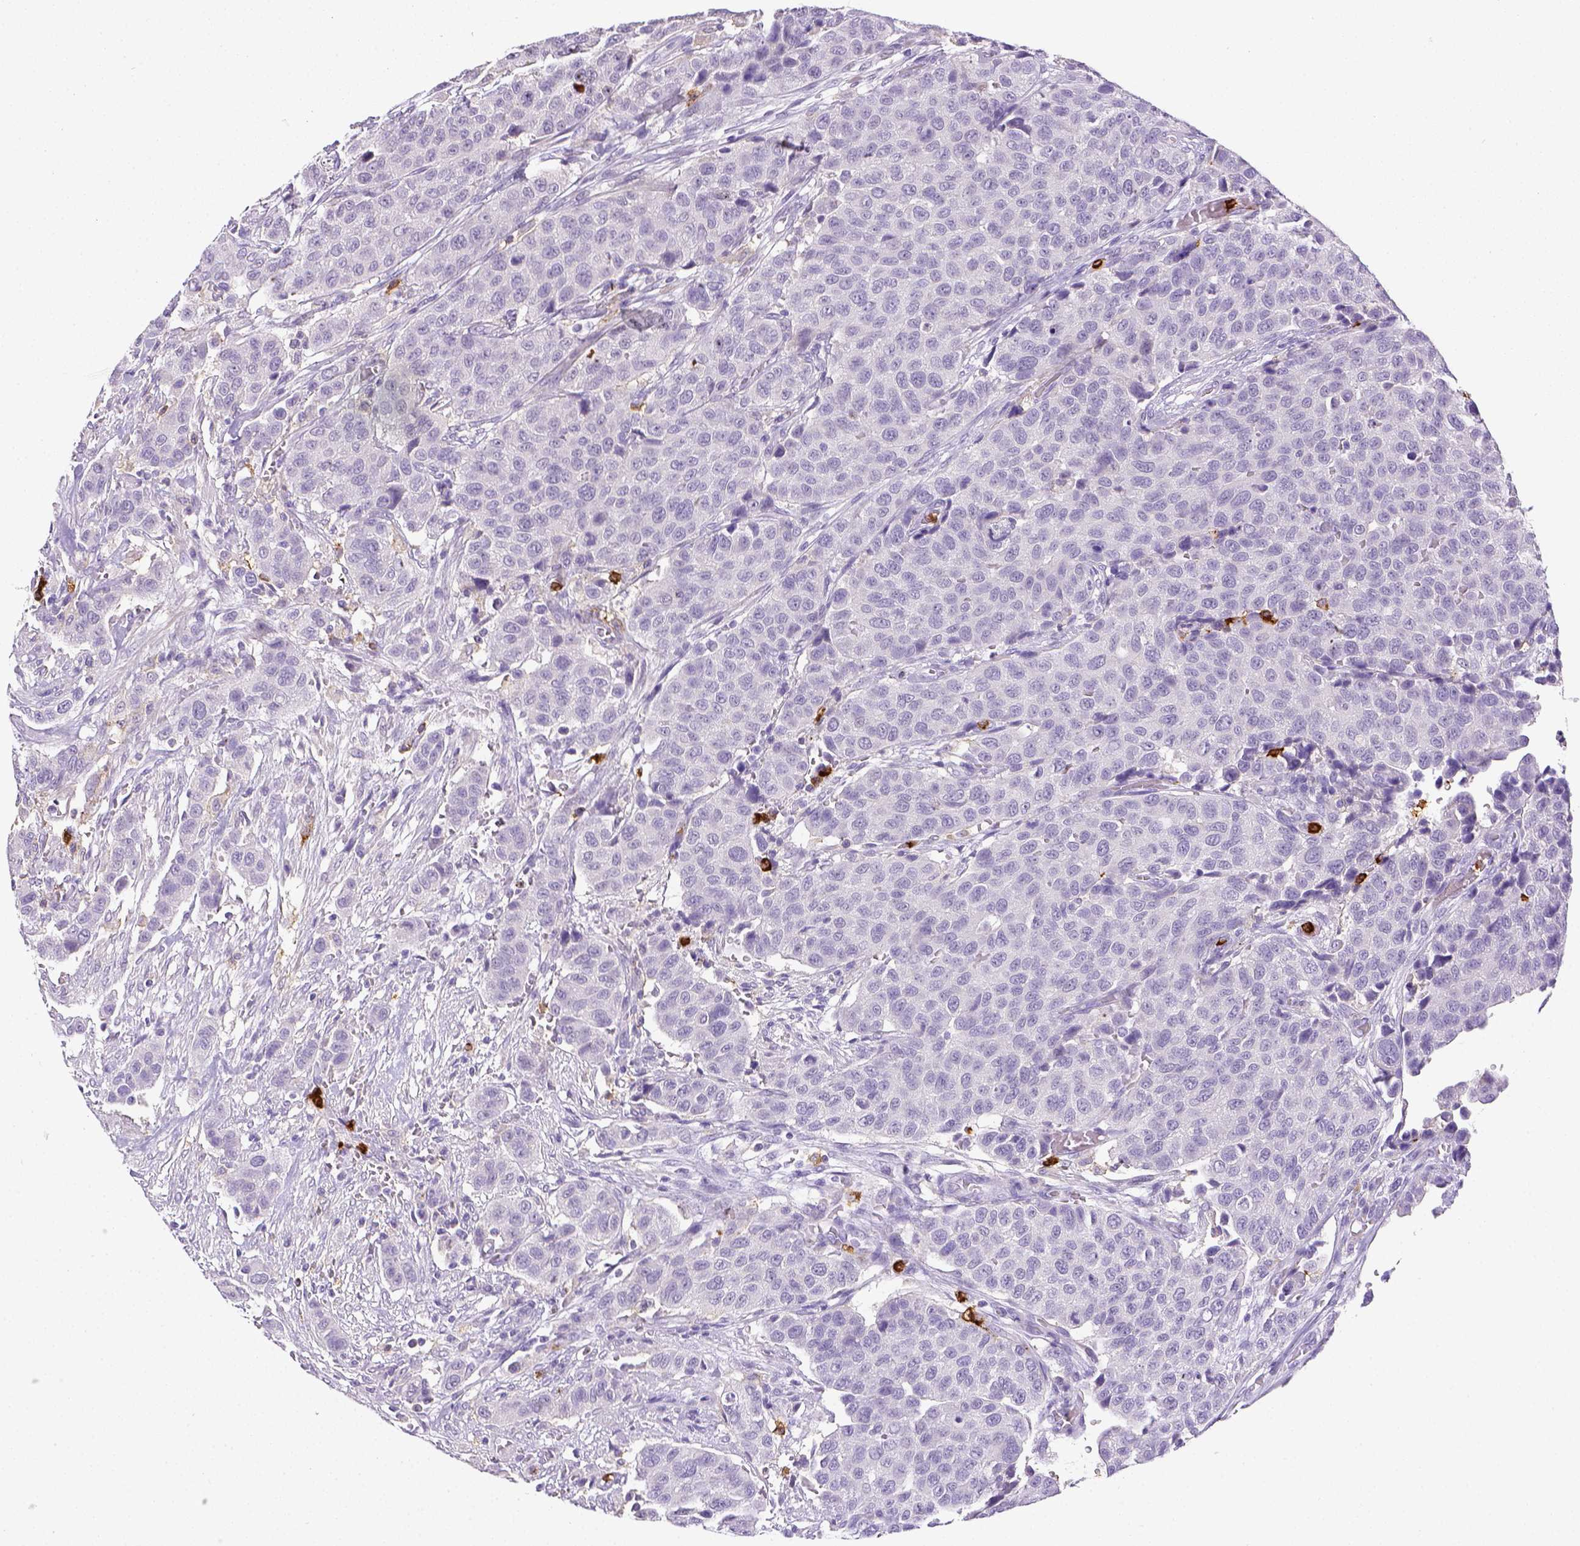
{"staining": {"intensity": "negative", "quantity": "none", "location": "none"}, "tissue": "urothelial cancer", "cell_type": "Tumor cells", "image_type": "cancer", "snomed": [{"axis": "morphology", "description": "Urothelial carcinoma, High grade"}, {"axis": "topography", "description": "Urinary bladder"}], "caption": "A photomicrograph of human urothelial cancer is negative for staining in tumor cells. (DAB (3,3'-diaminobenzidine) IHC with hematoxylin counter stain).", "gene": "ITGAM", "patient": {"sex": "female", "age": 58}}